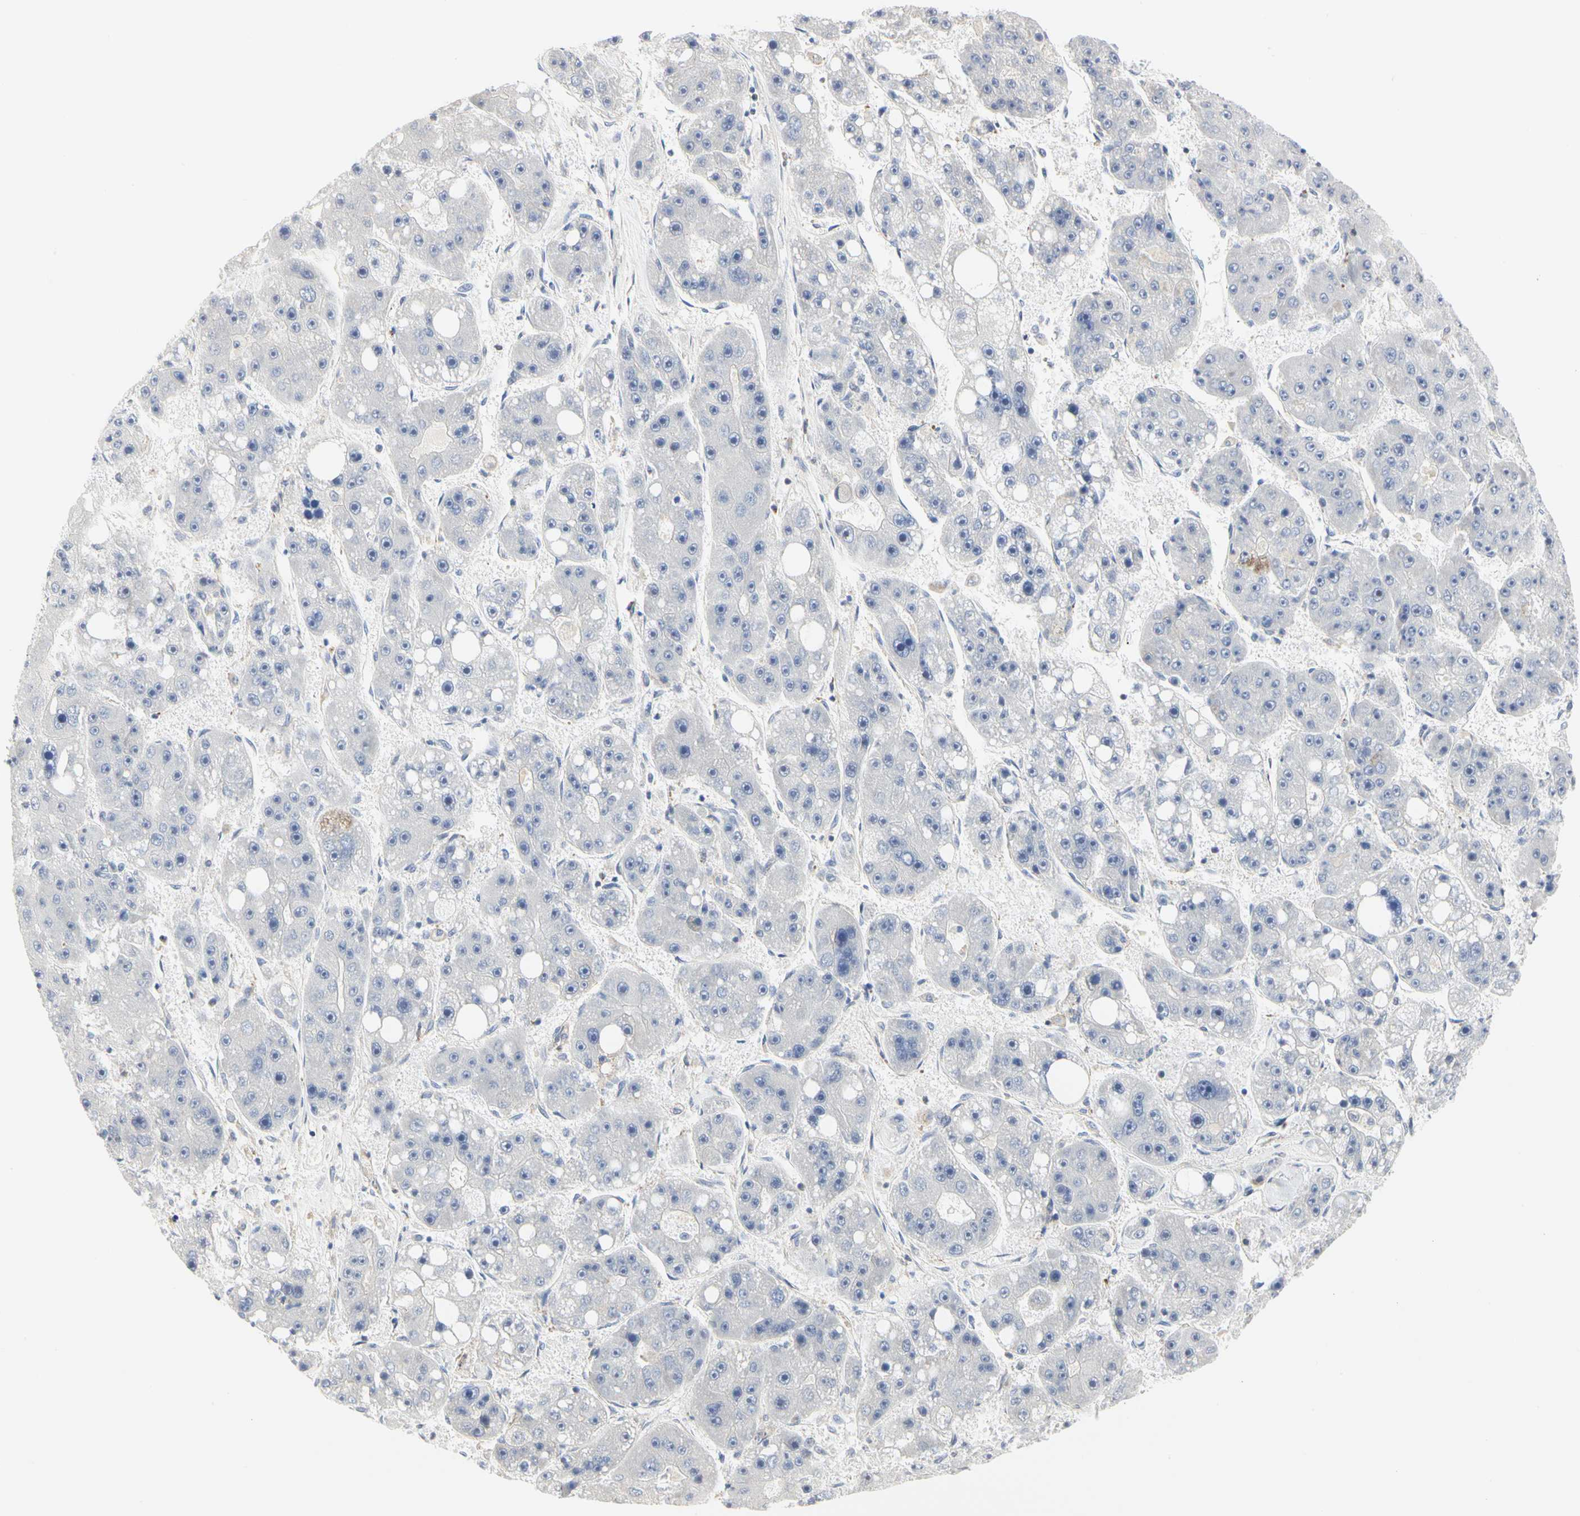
{"staining": {"intensity": "negative", "quantity": "none", "location": "none"}, "tissue": "liver cancer", "cell_type": "Tumor cells", "image_type": "cancer", "snomed": [{"axis": "morphology", "description": "Carcinoma, Hepatocellular, NOS"}, {"axis": "topography", "description": "Liver"}], "caption": "Immunohistochemistry histopathology image of neoplastic tissue: liver cancer stained with DAB demonstrates no significant protein staining in tumor cells. Brightfield microscopy of immunohistochemistry stained with DAB (brown) and hematoxylin (blue), captured at high magnification.", "gene": "SHANK2", "patient": {"sex": "female", "age": 61}}